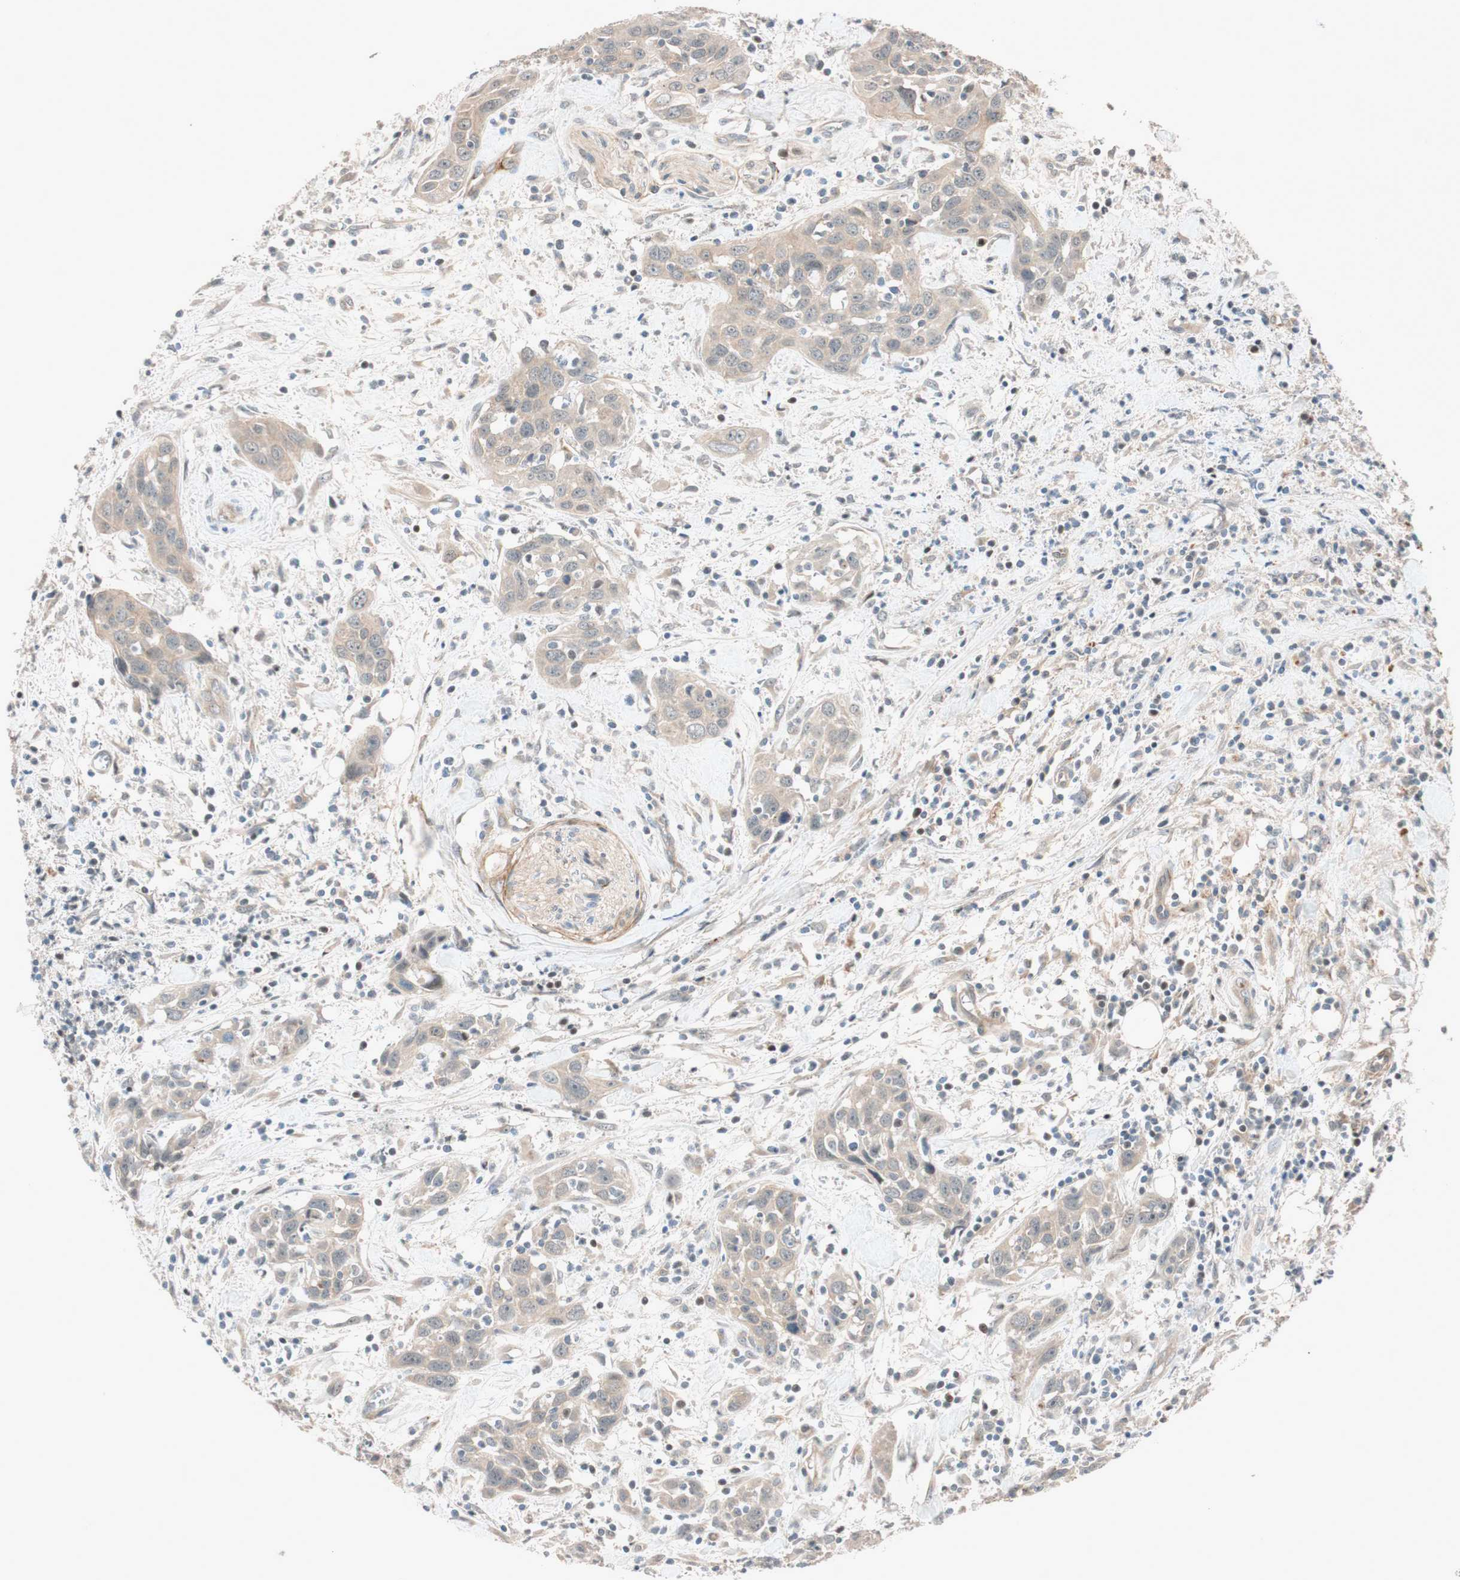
{"staining": {"intensity": "weak", "quantity": ">75%", "location": "cytoplasmic/membranous"}, "tissue": "head and neck cancer", "cell_type": "Tumor cells", "image_type": "cancer", "snomed": [{"axis": "morphology", "description": "Squamous cell carcinoma, NOS"}, {"axis": "topography", "description": "Oral tissue"}, {"axis": "topography", "description": "Head-Neck"}], "caption": "Head and neck cancer stained for a protein reveals weak cytoplasmic/membranous positivity in tumor cells. The staining is performed using DAB (3,3'-diaminobenzidine) brown chromogen to label protein expression. The nuclei are counter-stained blue using hematoxylin.", "gene": "EPHA6", "patient": {"sex": "female", "age": 50}}